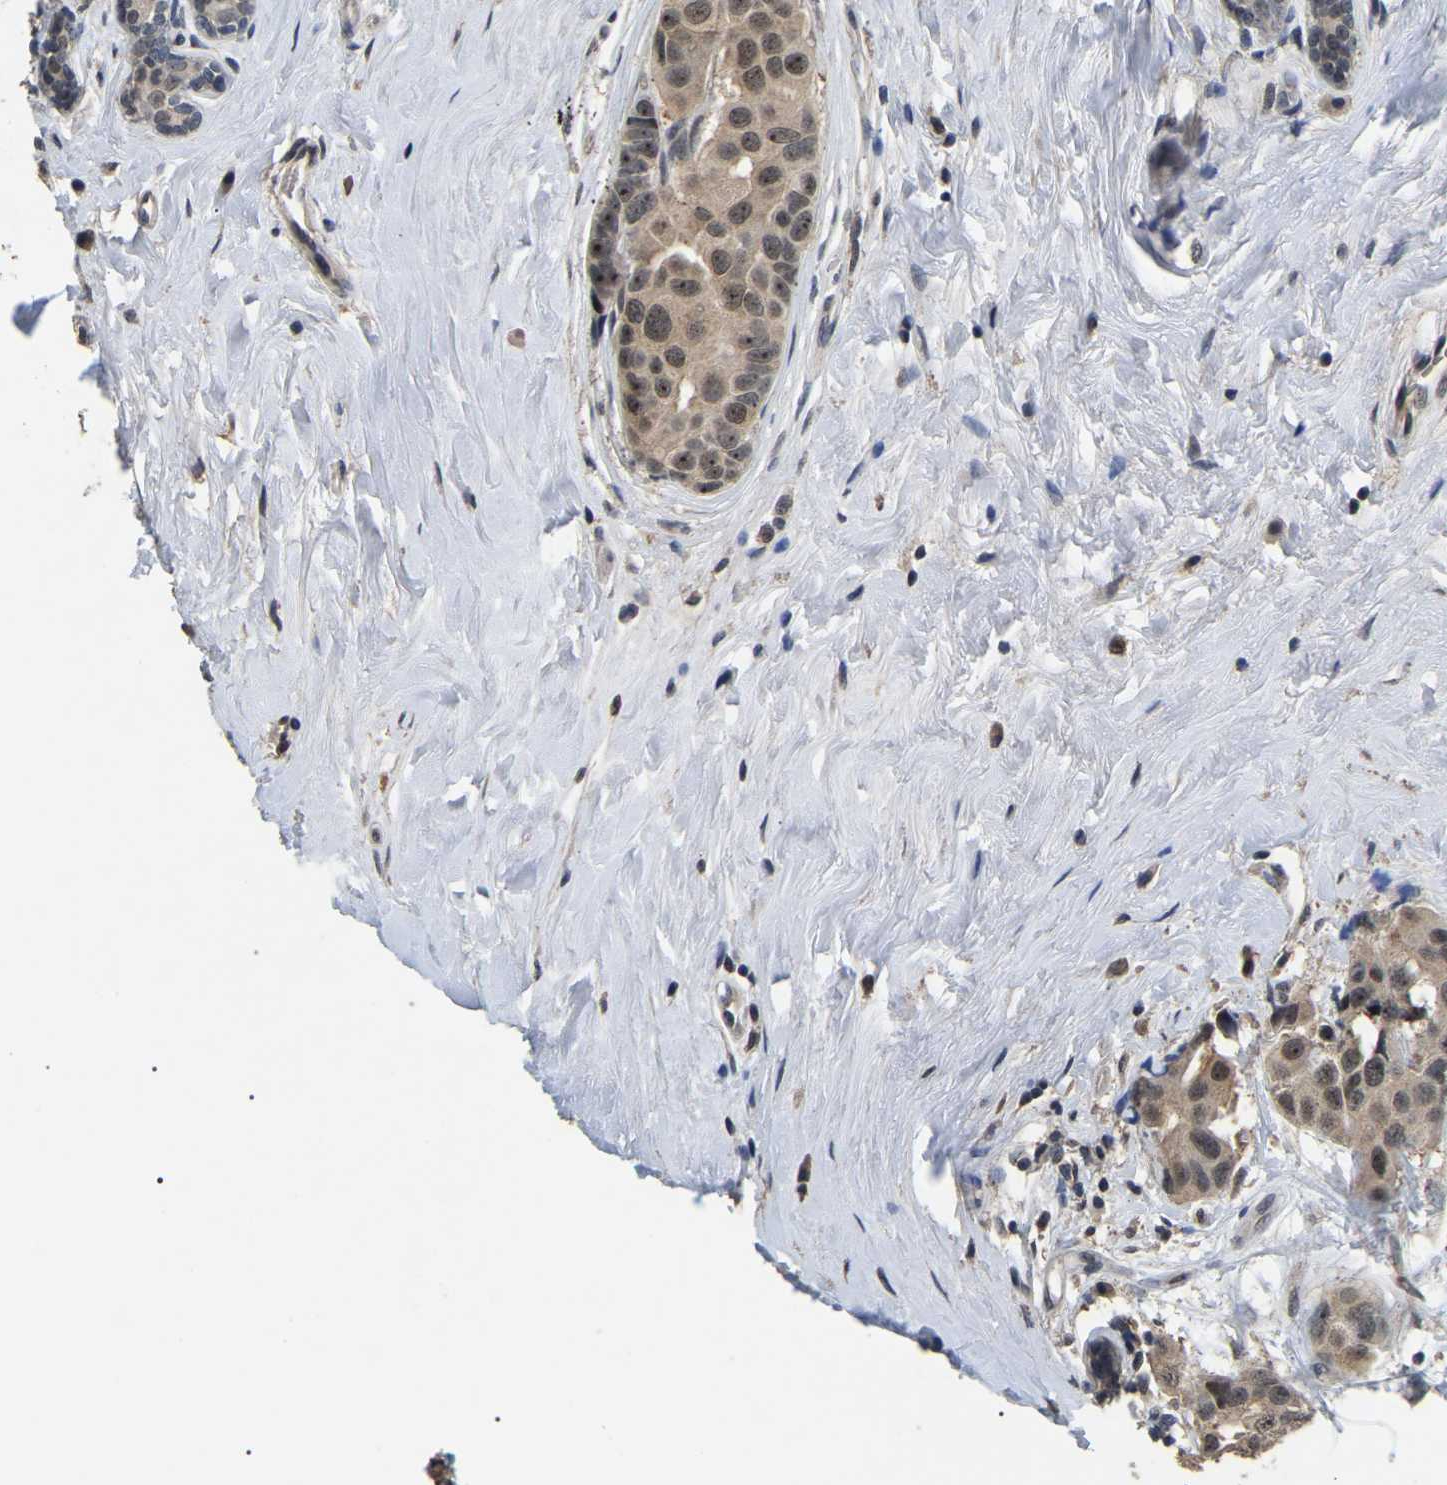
{"staining": {"intensity": "moderate", "quantity": ">75%", "location": "nuclear"}, "tissue": "breast cancer", "cell_type": "Tumor cells", "image_type": "cancer", "snomed": [{"axis": "morphology", "description": "Normal tissue, NOS"}, {"axis": "morphology", "description": "Duct carcinoma"}, {"axis": "topography", "description": "Breast"}], "caption": "Breast intraductal carcinoma stained for a protein (brown) shows moderate nuclear positive staining in approximately >75% of tumor cells.", "gene": "PPM1E", "patient": {"sex": "female", "age": 39}}